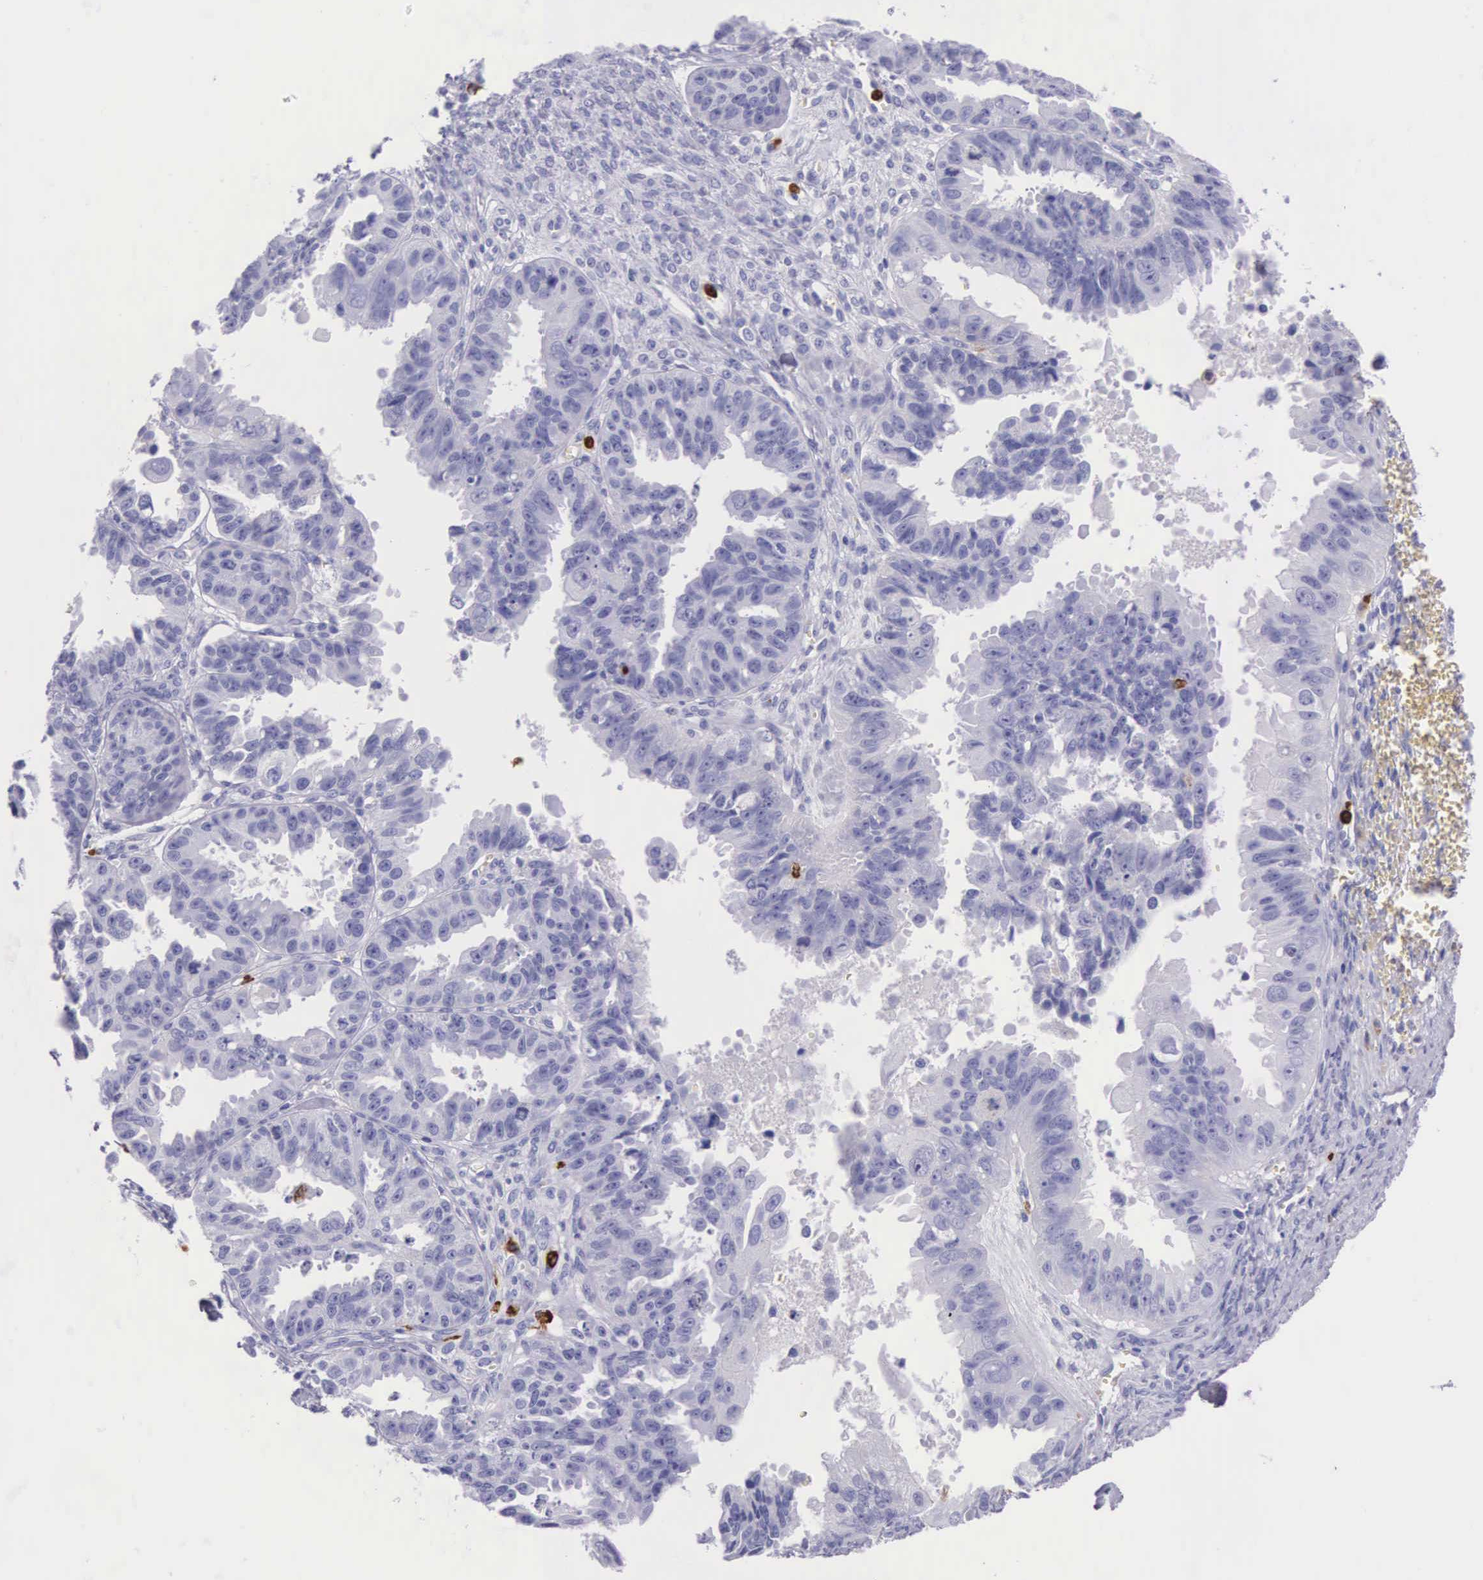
{"staining": {"intensity": "negative", "quantity": "none", "location": "none"}, "tissue": "ovarian cancer", "cell_type": "Tumor cells", "image_type": "cancer", "snomed": [{"axis": "morphology", "description": "Carcinoma, endometroid"}, {"axis": "topography", "description": "Ovary"}], "caption": "A micrograph of human ovarian cancer (endometroid carcinoma) is negative for staining in tumor cells. (Brightfield microscopy of DAB (3,3'-diaminobenzidine) immunohistochemistry (IHC) at high magnification).", "gene": "FCN1", "patient": {"sex": "female", "age": 85}}